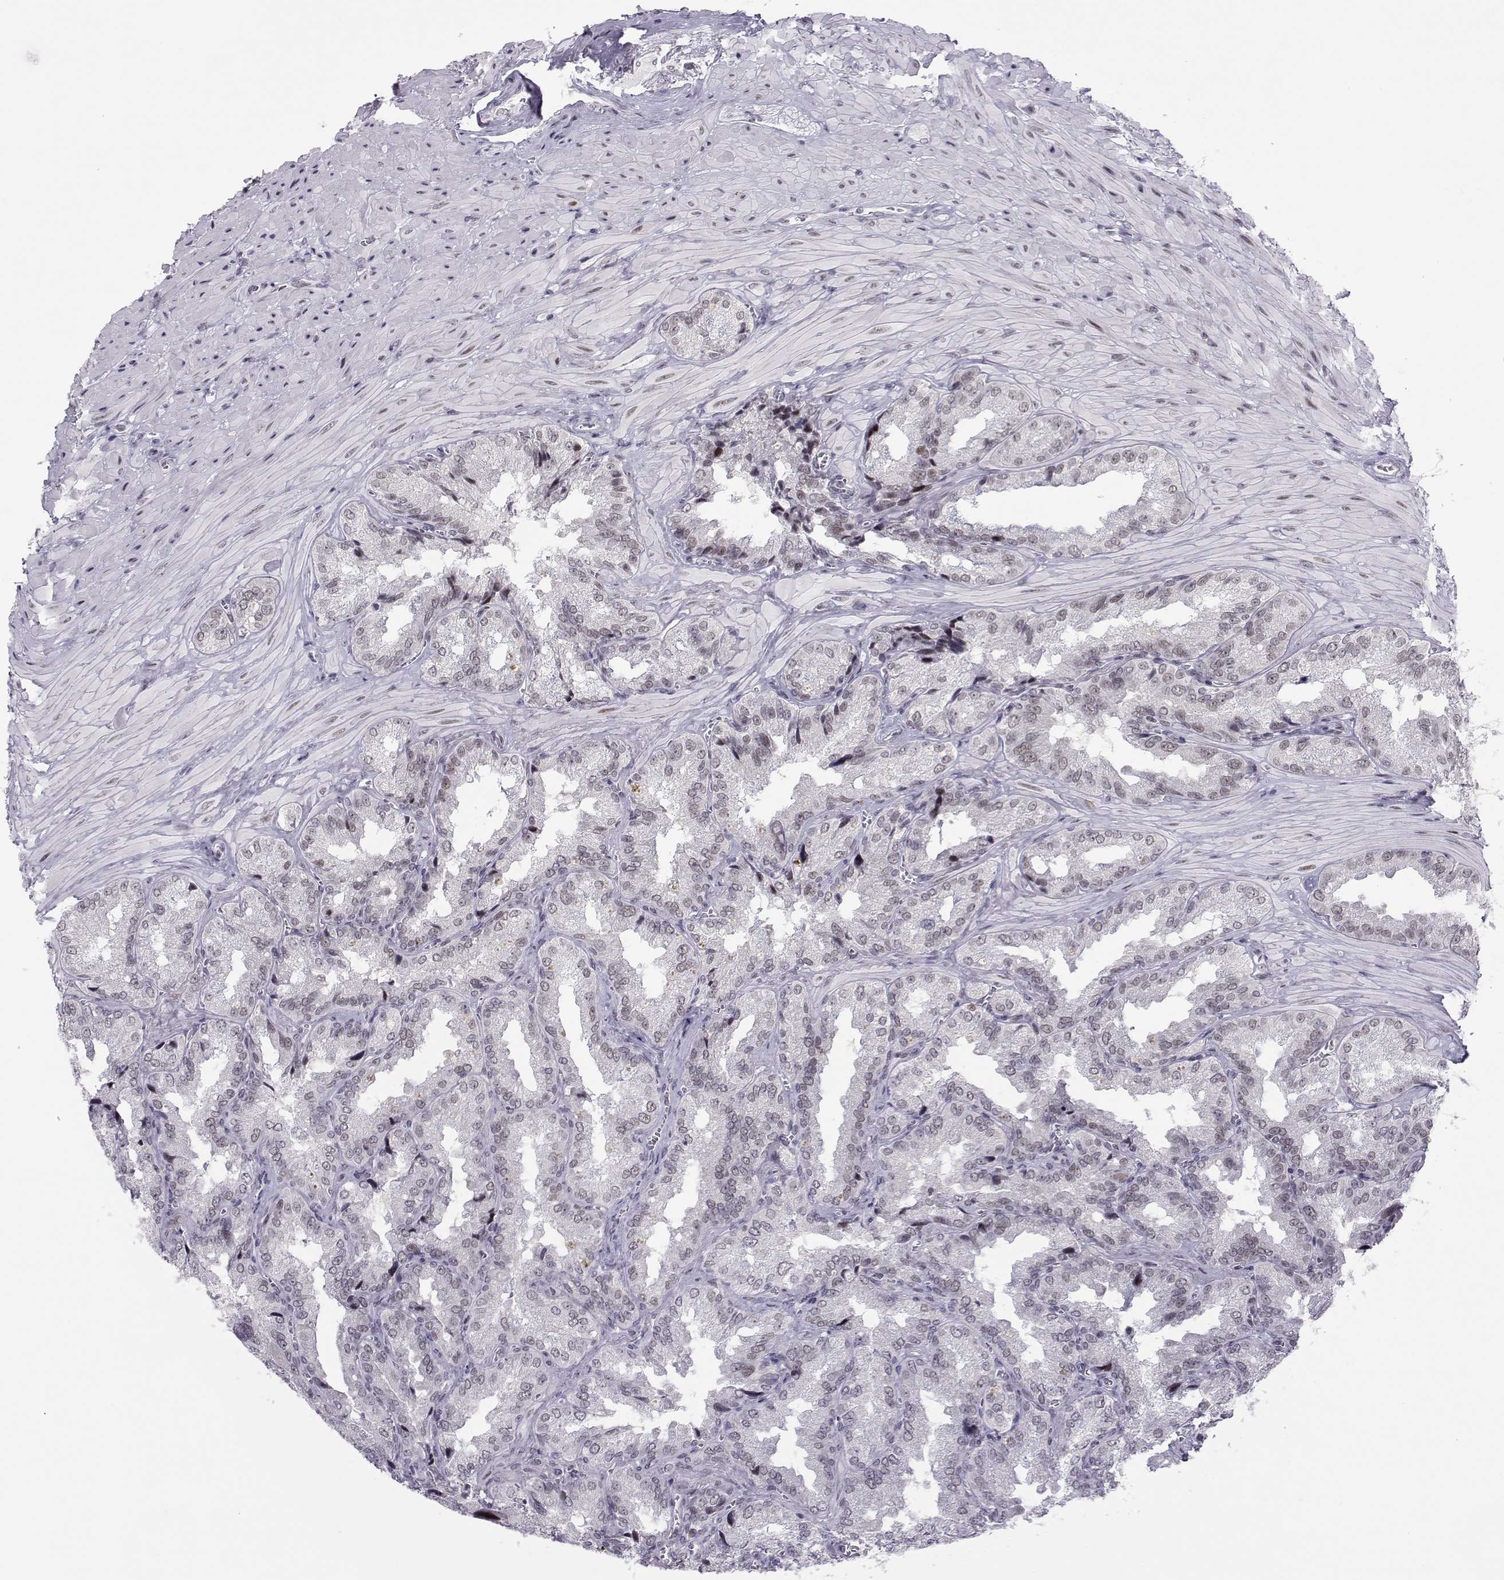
{"staining": {"intensity": "negative", "quantity": "none", "location": "none"}, "tissue": "seminal vesicle", "cell_type": "Glandular cells", "image_type": "normal", "snomed": [{"axis": "morphology", "description": "Normal tissue, NOS"}, {"axis": "topography", "description": "Seminal veicle"}], "caption": "Photomicrograph shows no protein staining in glandular cells of benign seminal vesicle. (DAB (3,3'-diaminobenzidine) IHC with hematoxylin counter stain).", "gene": "SIX6", "patient": {"sex": "male", "age": 37}}